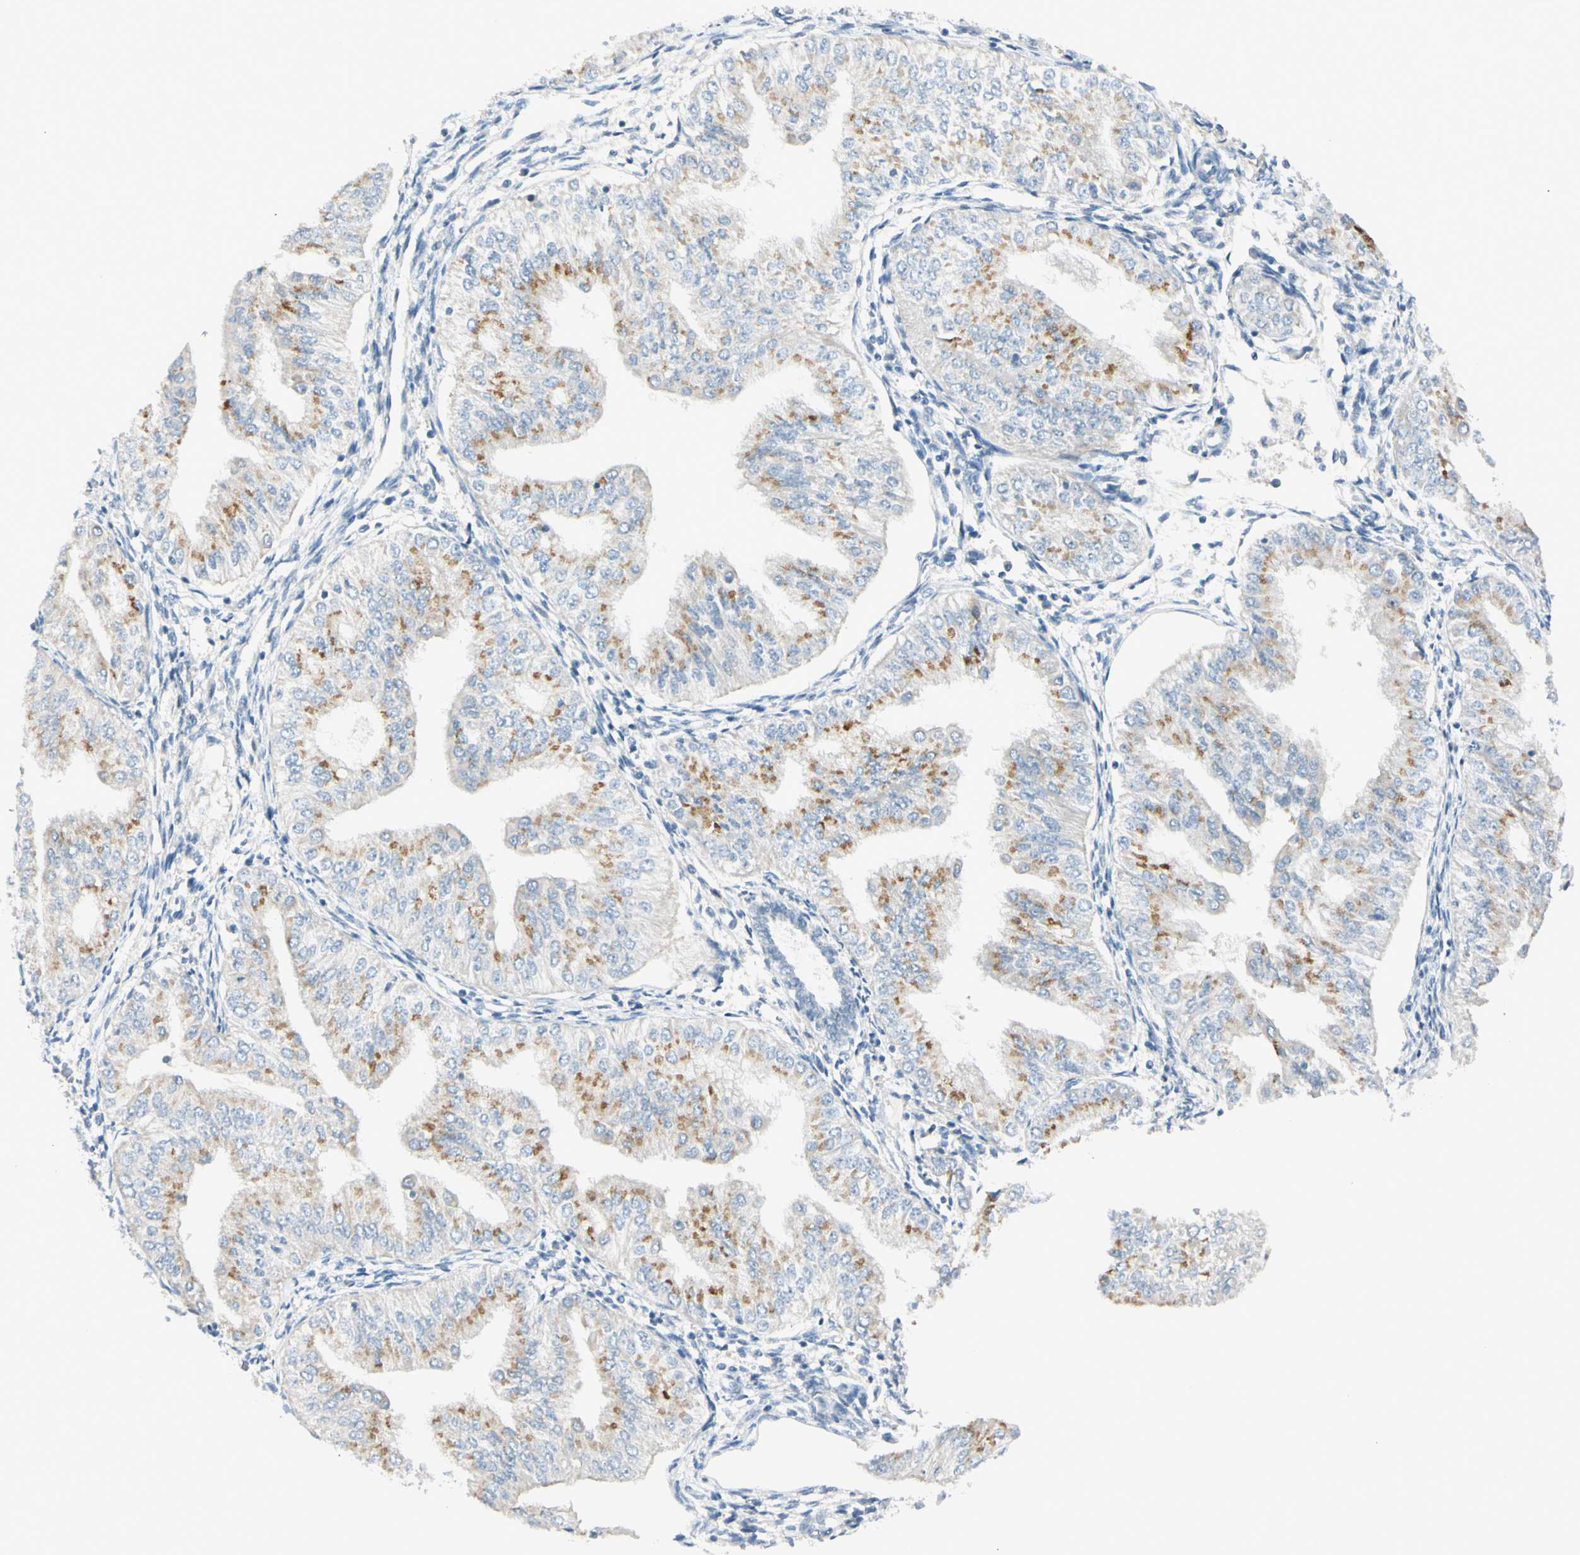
{"staining": {"intensity": "moderate", "quantity": ">75%", "location": "cytoplasmic/membranous"}, "tissue": "endometrial cancer", "cell_type": "Tumor cells", "image_type": "cancer", "snomed": [{"axis": "morphology", "description": "Adenocarcinoma, NOS"}, {"axis": "topography", "description": "Endometrium"}], "caption": "Human endometrial cancer stained with a protein marker exhibits moderate staining in tumor cells.", "gene": "GALNT5", "patient": {"sex": "female", "age": 53}}